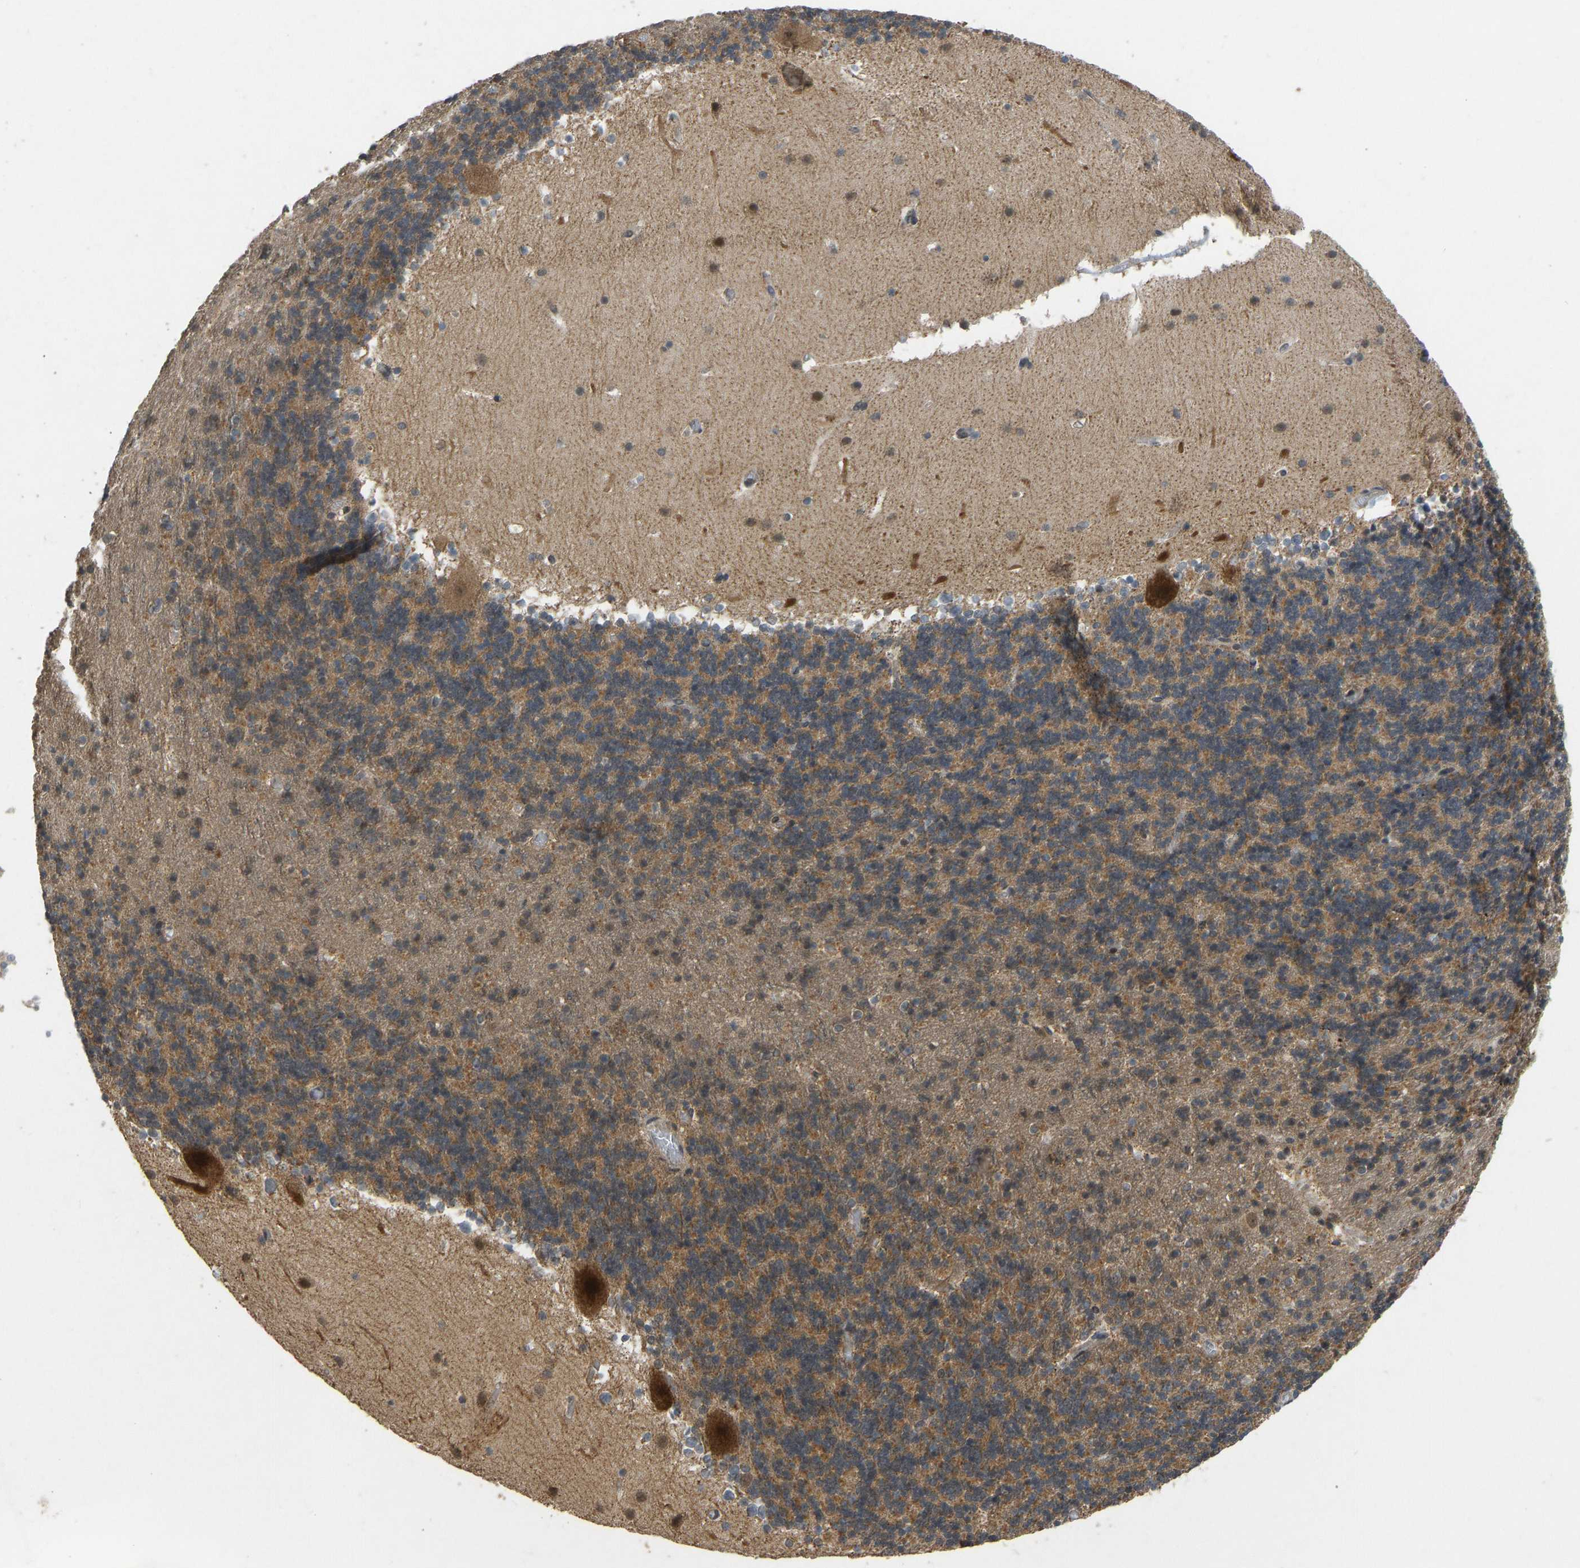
{"staining": {"intensity": "moderate", "quantity": ">75%", "location": "cytoplasmic/membranous"}, "tissue": "cerebellum", "cell_type": "Cells in granular layer", "image_type": "normal", "snomed": [{"axis": "morphology", "description": "Normal tissue, NOS"}, {"axis": "topography", "description": "Cerebellum"}], "caption": "Immunohistochemical staining of unremarkable cerebellum exhibits >75% levels of moderate cytoplasmic/membranous protein staining in approximately >75% of cells in granular layer. The staining was performed using DAB to visualize the protein expression in brown, while the nuclei were stained in blue with hematoxylin (Magnification: 20x).", "gene": "ACADS", "patient": {"sex": "male", "age": 45}}